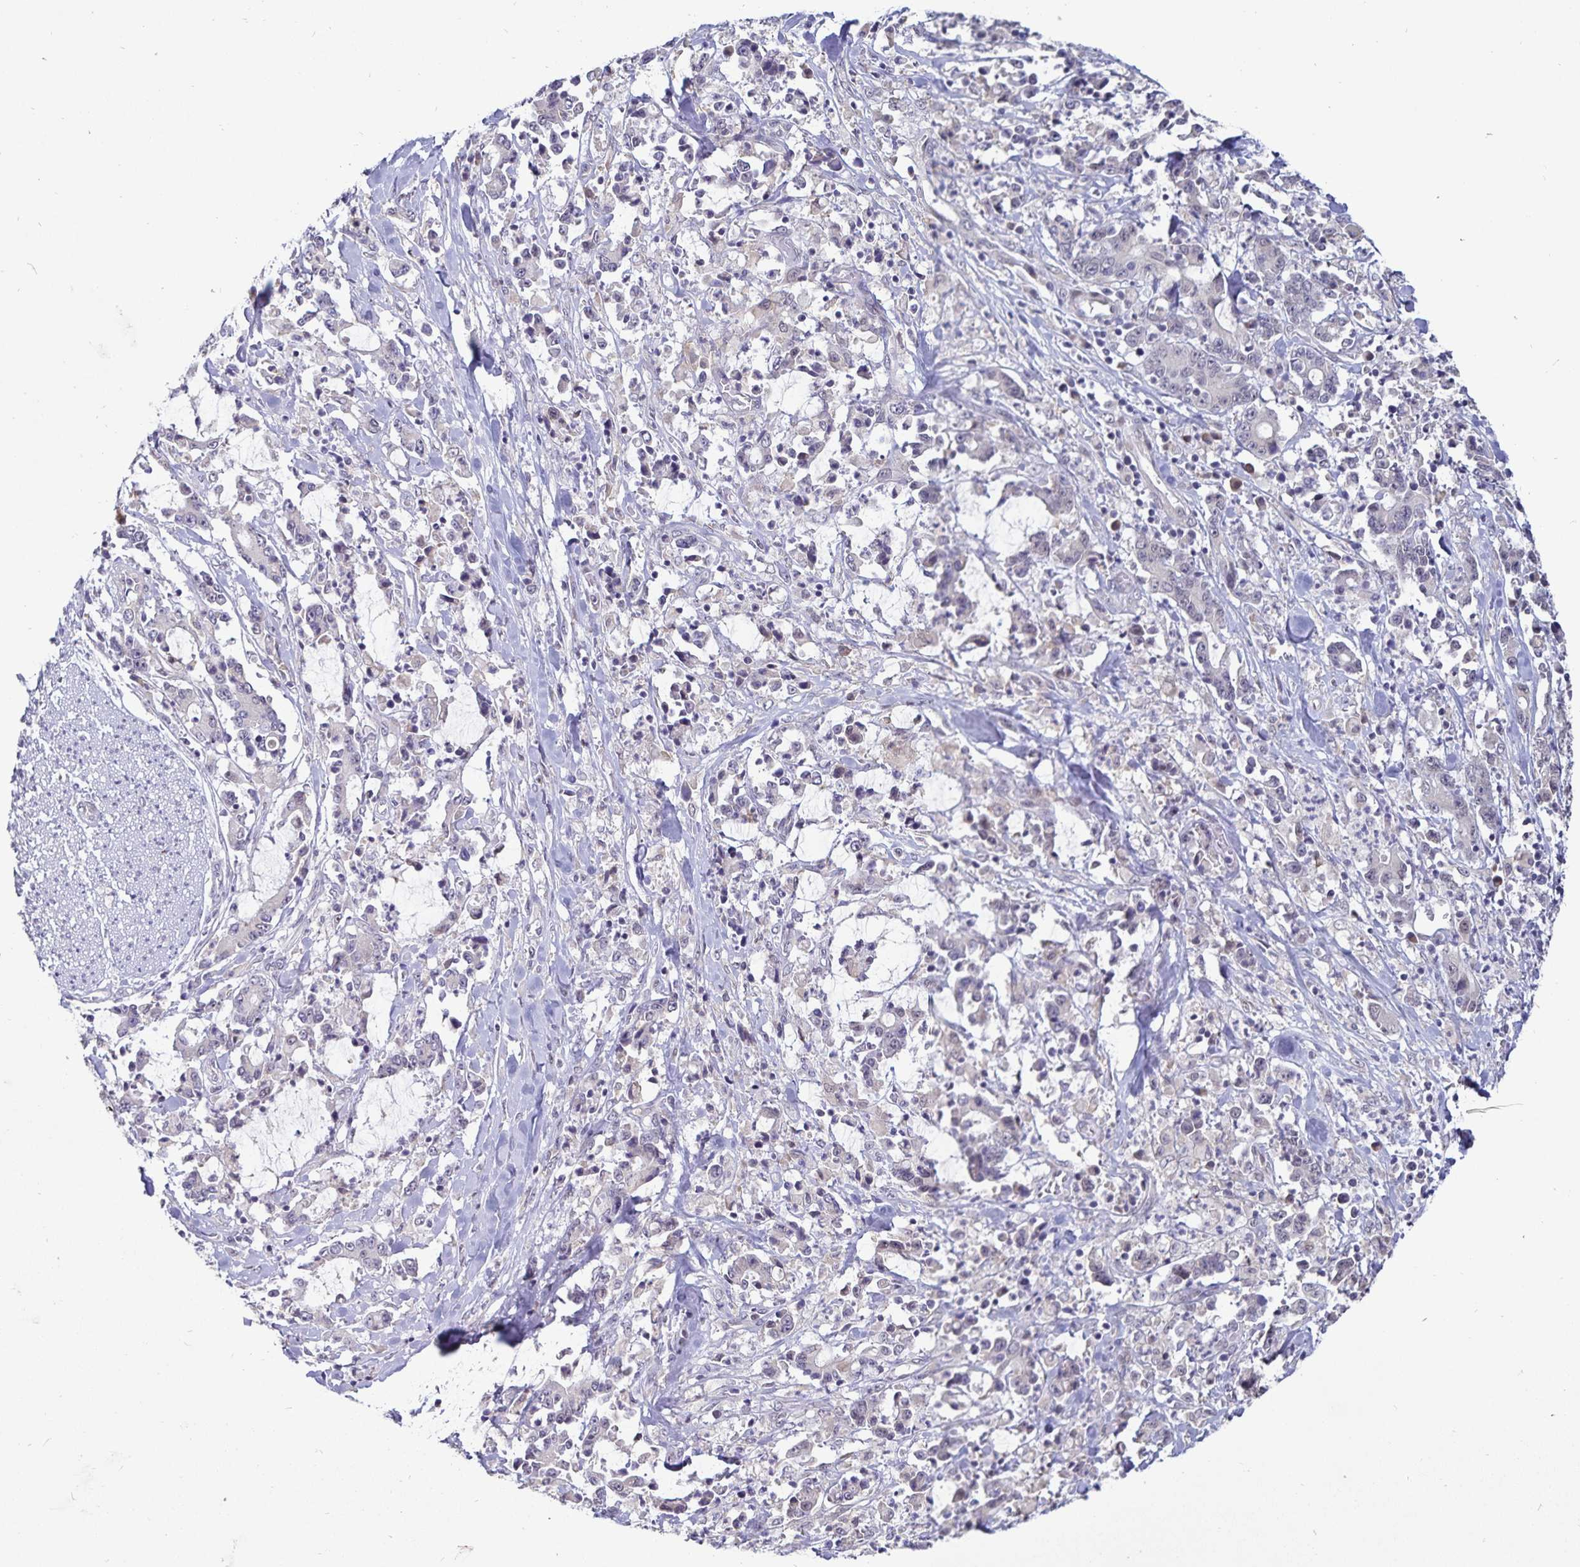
{"staining": {"intensity": "negative", "quantity": "none", "location": "none"}, "tissue": "stomach cancer", "cell_type": "Tumor cells", "image_type": "cancer", "snomed": [{"axis": "morphology", "description": "Adenocarcinoma, NOS"}, {"axis": "topography", "description": "Stomach, upper"}], "caption": "IHC image of neoplastic tissue: adenocarcinoma (stomach) stained with DAB (3,3'-diaminobenzidine) exhibits no significant protein expression in tumor cells.", "gene": "ATP2A2", "patient": {"sex": "male", "age": 68}}